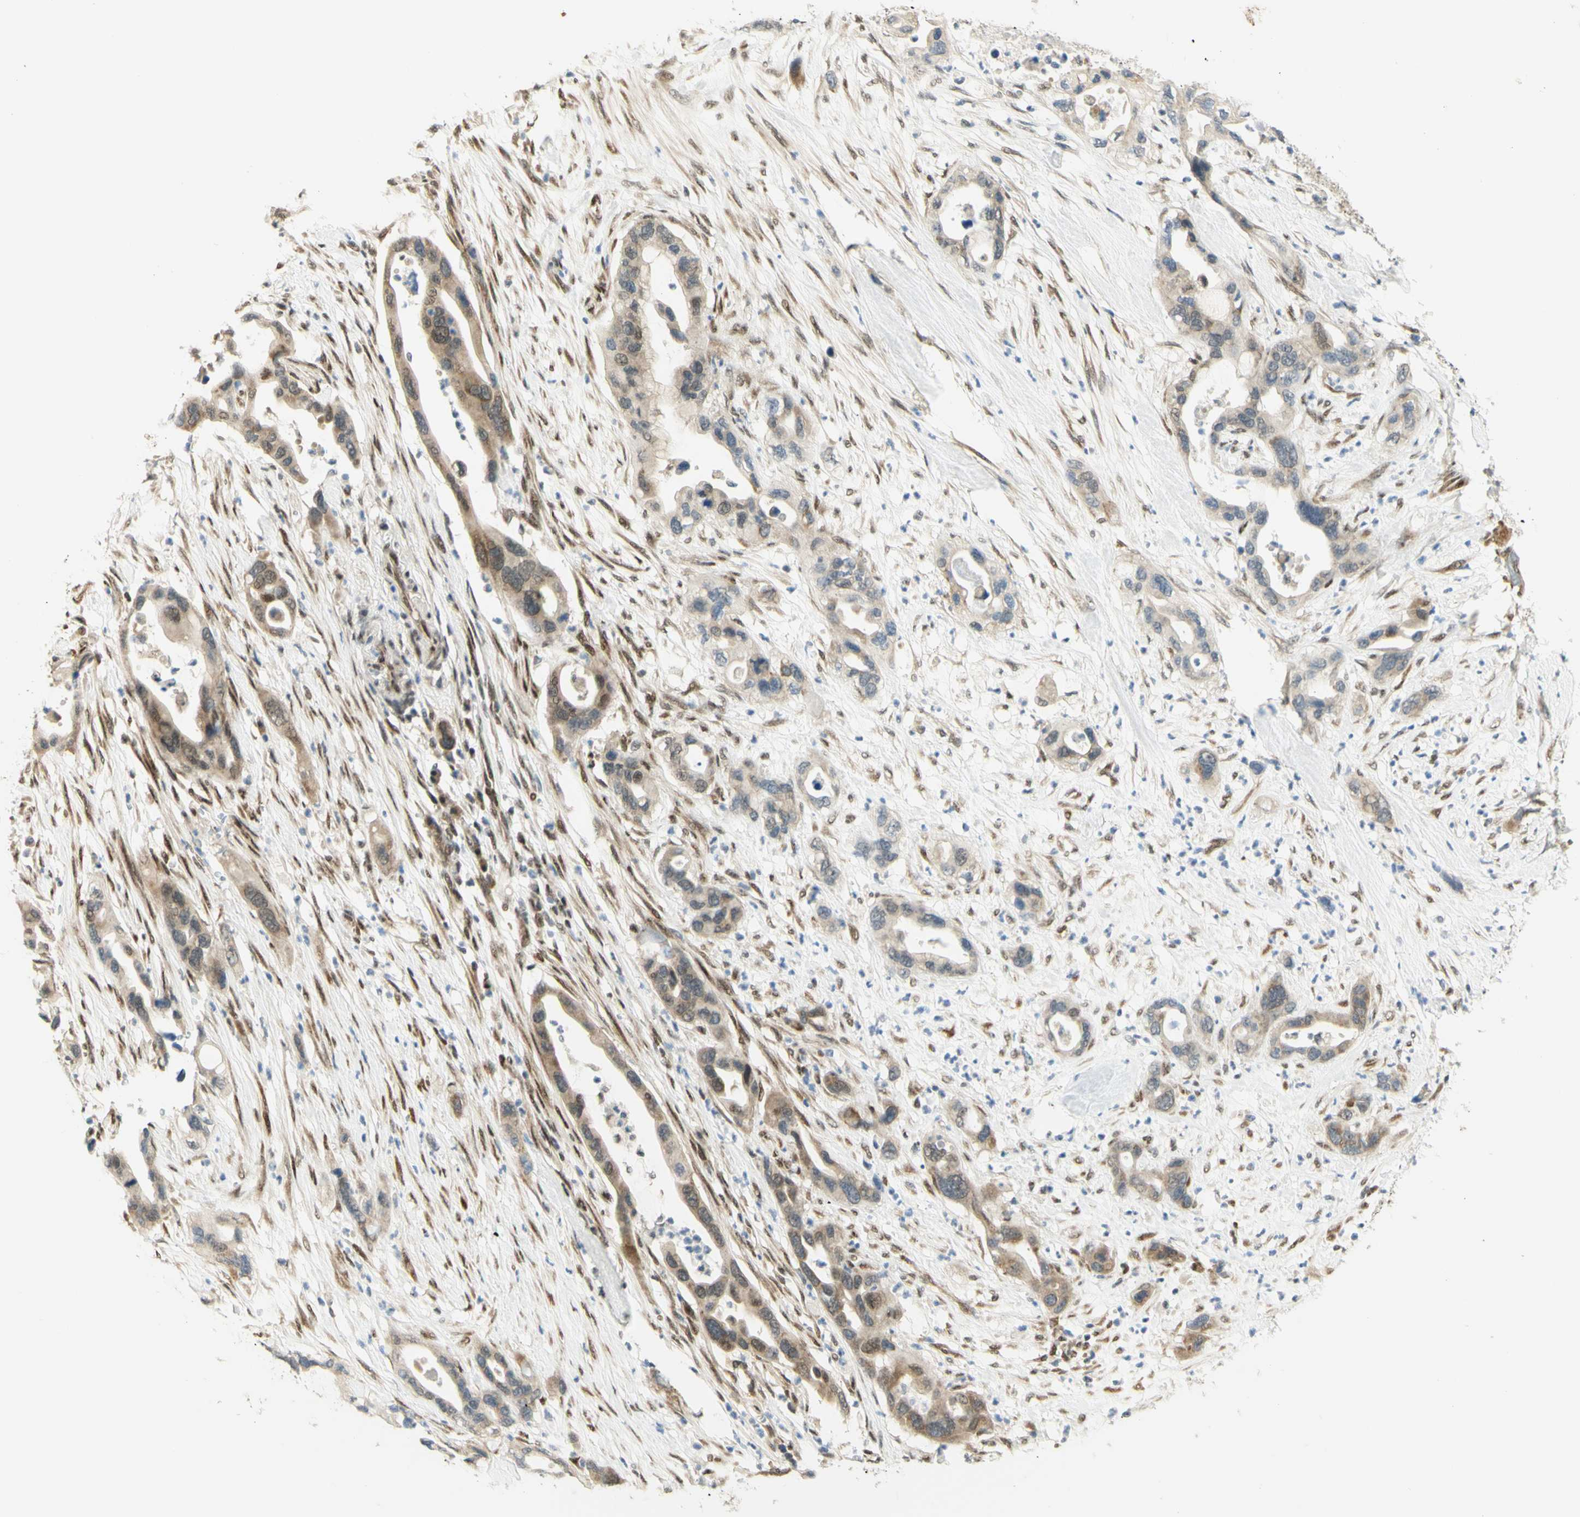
{"staining": {"intensity": "weak", "quantity": "25%-75%", "location": "nuclear"}, "tissue": "pancreatic cancer", "cell_type": "Tumor cells", "image_type": "cancer", "snomed": [{"axis": "morphology", "description": "Adenocarcinoma, NOS"}, {"axis": "topography", "description": "Pancreas"}], "caption": "Protein analysis of adenocarcinoma (pancreatic) tissue exhibits weak nuclear positivity in approximately 25%-75% of tumor cells.", "gene": "DDX1", "patient": {"sex": "female", "age": 71}}